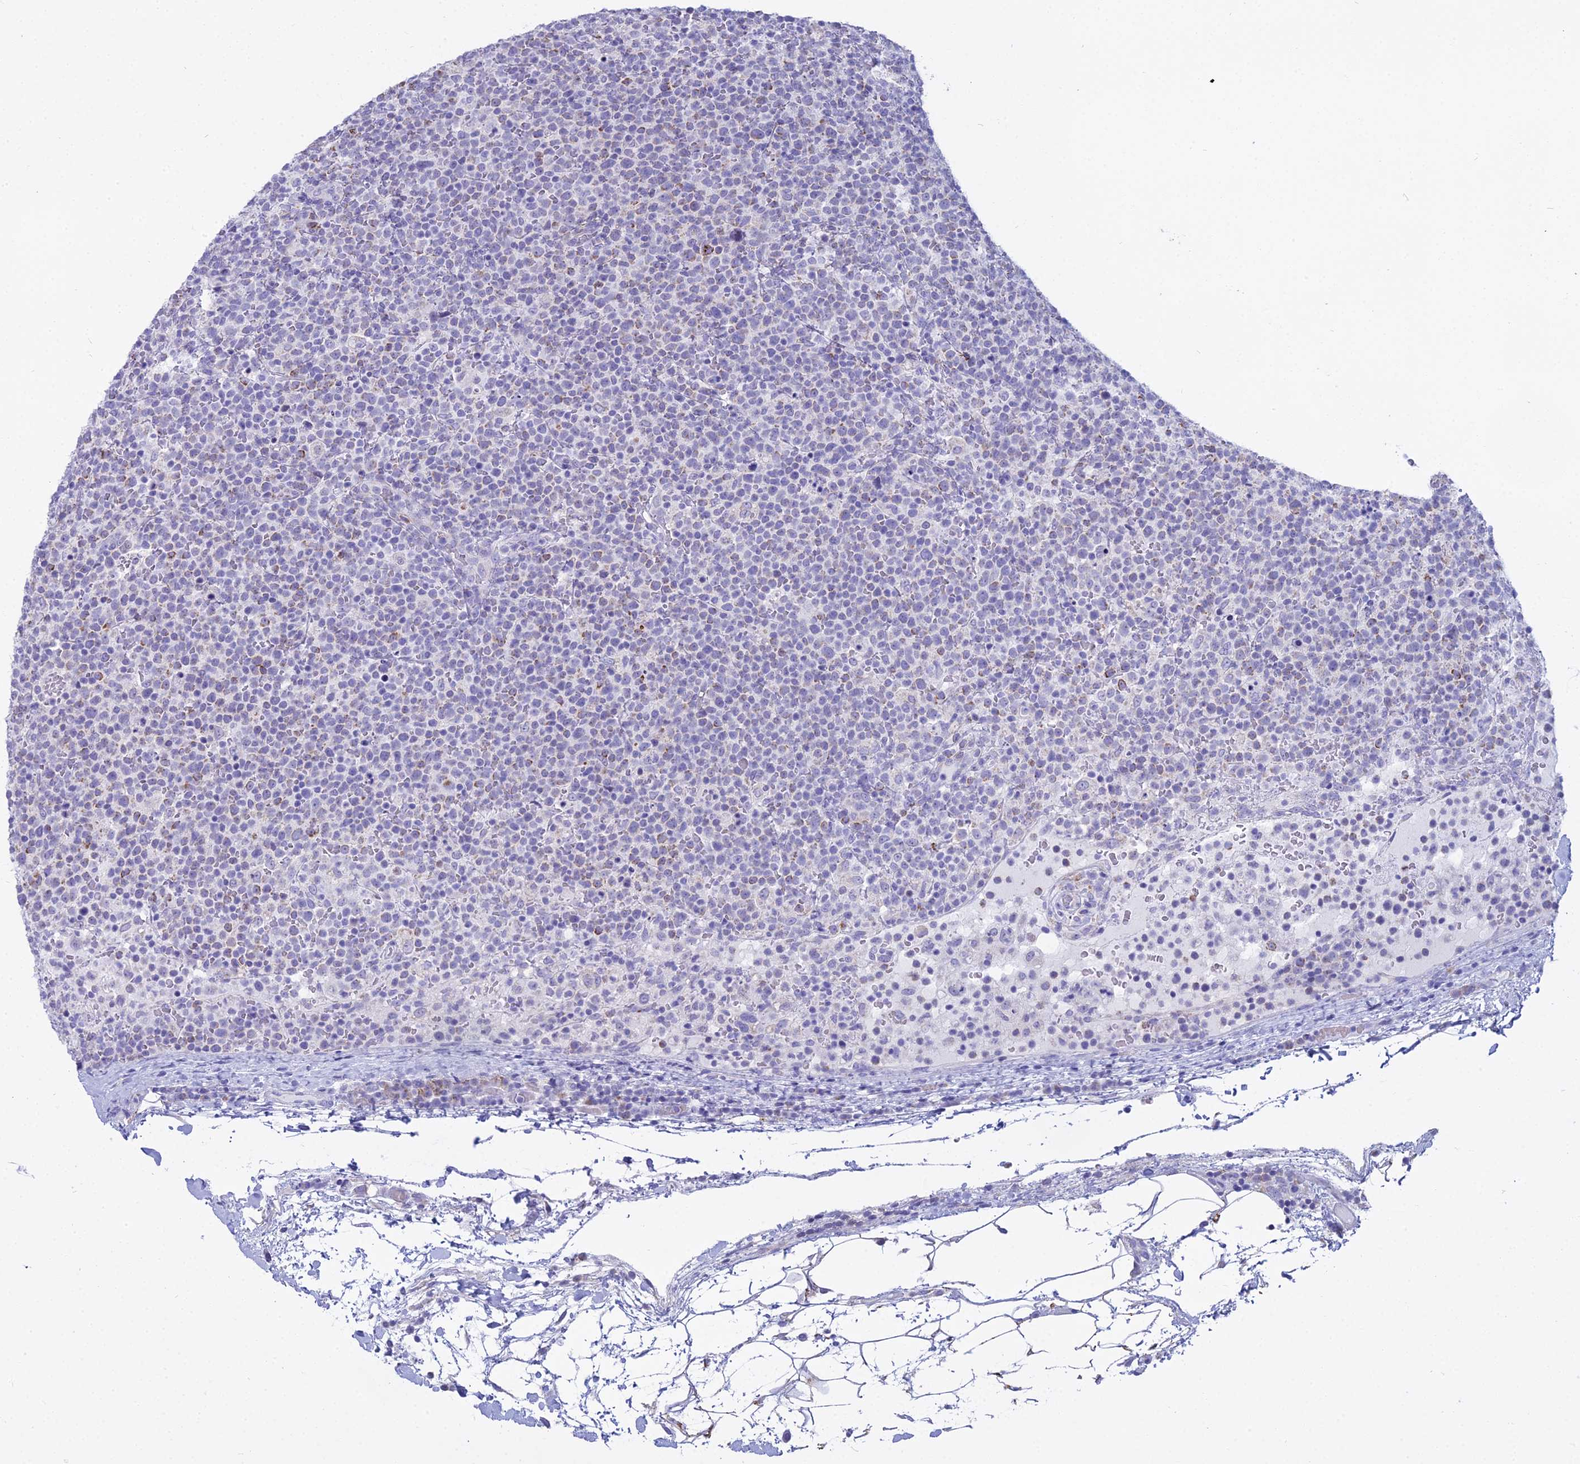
{"staining": {"intensity": "negative", "quantity": "none", "location": "none"}, "tissue": "lymphoma", "cell_type": "Tumor cells", "image_type": "cancer", "snomed": [{"axis": "morphology", "description": "Malignant lymphoma, non-Hodgkin's type, High grade"}, {"axis": "topography", "description": "Lymph node"}], "caption": "This image is of lymphoma stained with immunohistochemistry (IHC) to label a protein in brown with the nuclei are counter-stained blue. There is no staining in tumor cells. (DAB (3,3'-diaminobenzidine) IHC with hematoxylin counter stain).", "gene": "CGB2", "patient": {"sex": "male", "age": 61}}